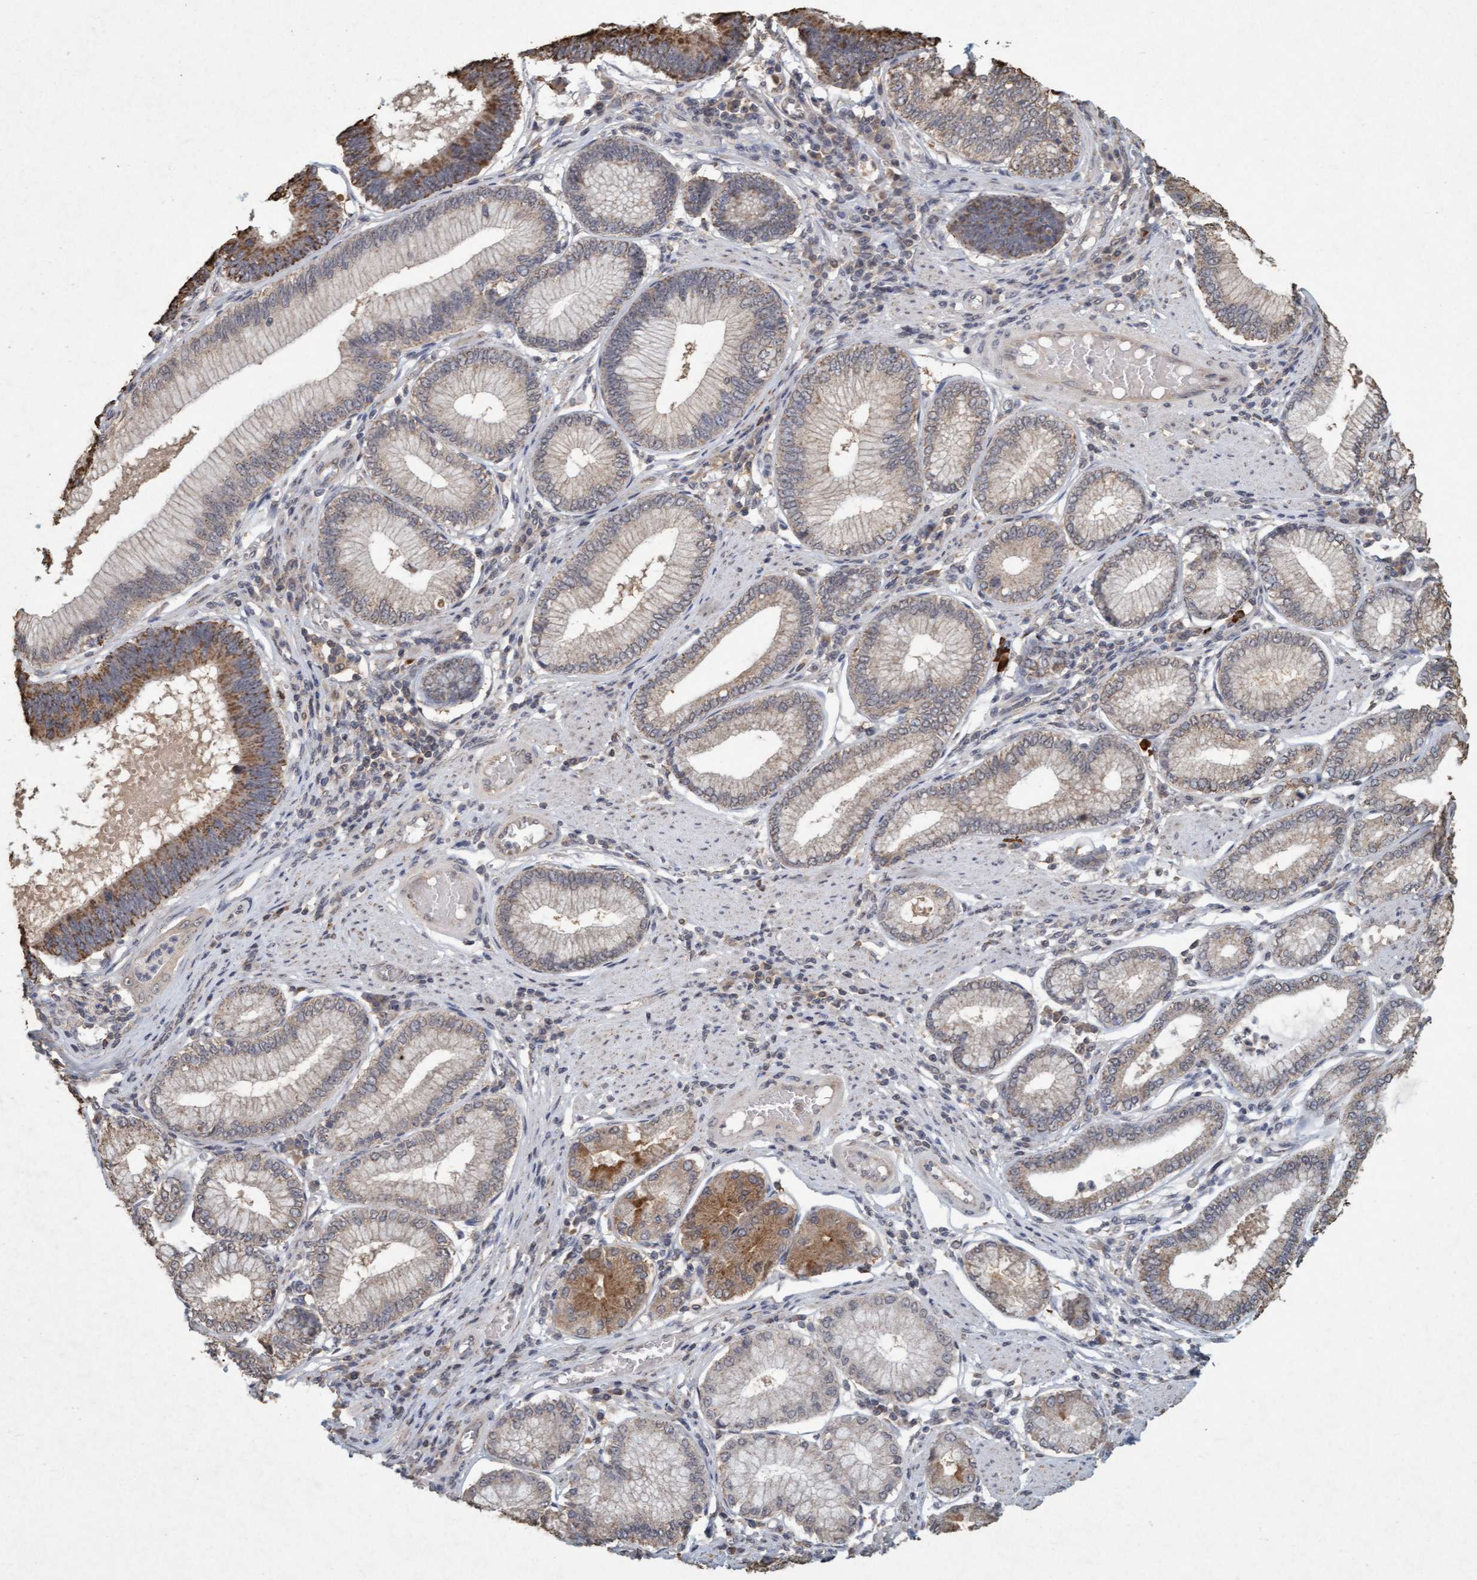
{"staining": {"intensity": "moderate", "quantity": ">75%", "location": "cytoplasmic/membranous"}, "tissue": "stomach cancer", "cell_type": "Tumor cells", "image_type": "cancer", "snomed": [{"axis": "morphology", "description": "Adenocarcinoma, NOS"}, {"axis": "topography", "description": "Stomach"}], "caption": "Immunohistochemistry (IHC) micrograph of neoplastic tissue: stomach adenocarcinoma stained using immunohistochemistry (IHC) shows medium levels of moderate protein expression localized specifically in the cytoplasmic/membranous of tumor cells, appearing as a cytoplasmic/membranous brown color.", "gene": "VSIG8", "patient": {"sex": "male", "age": 59}}